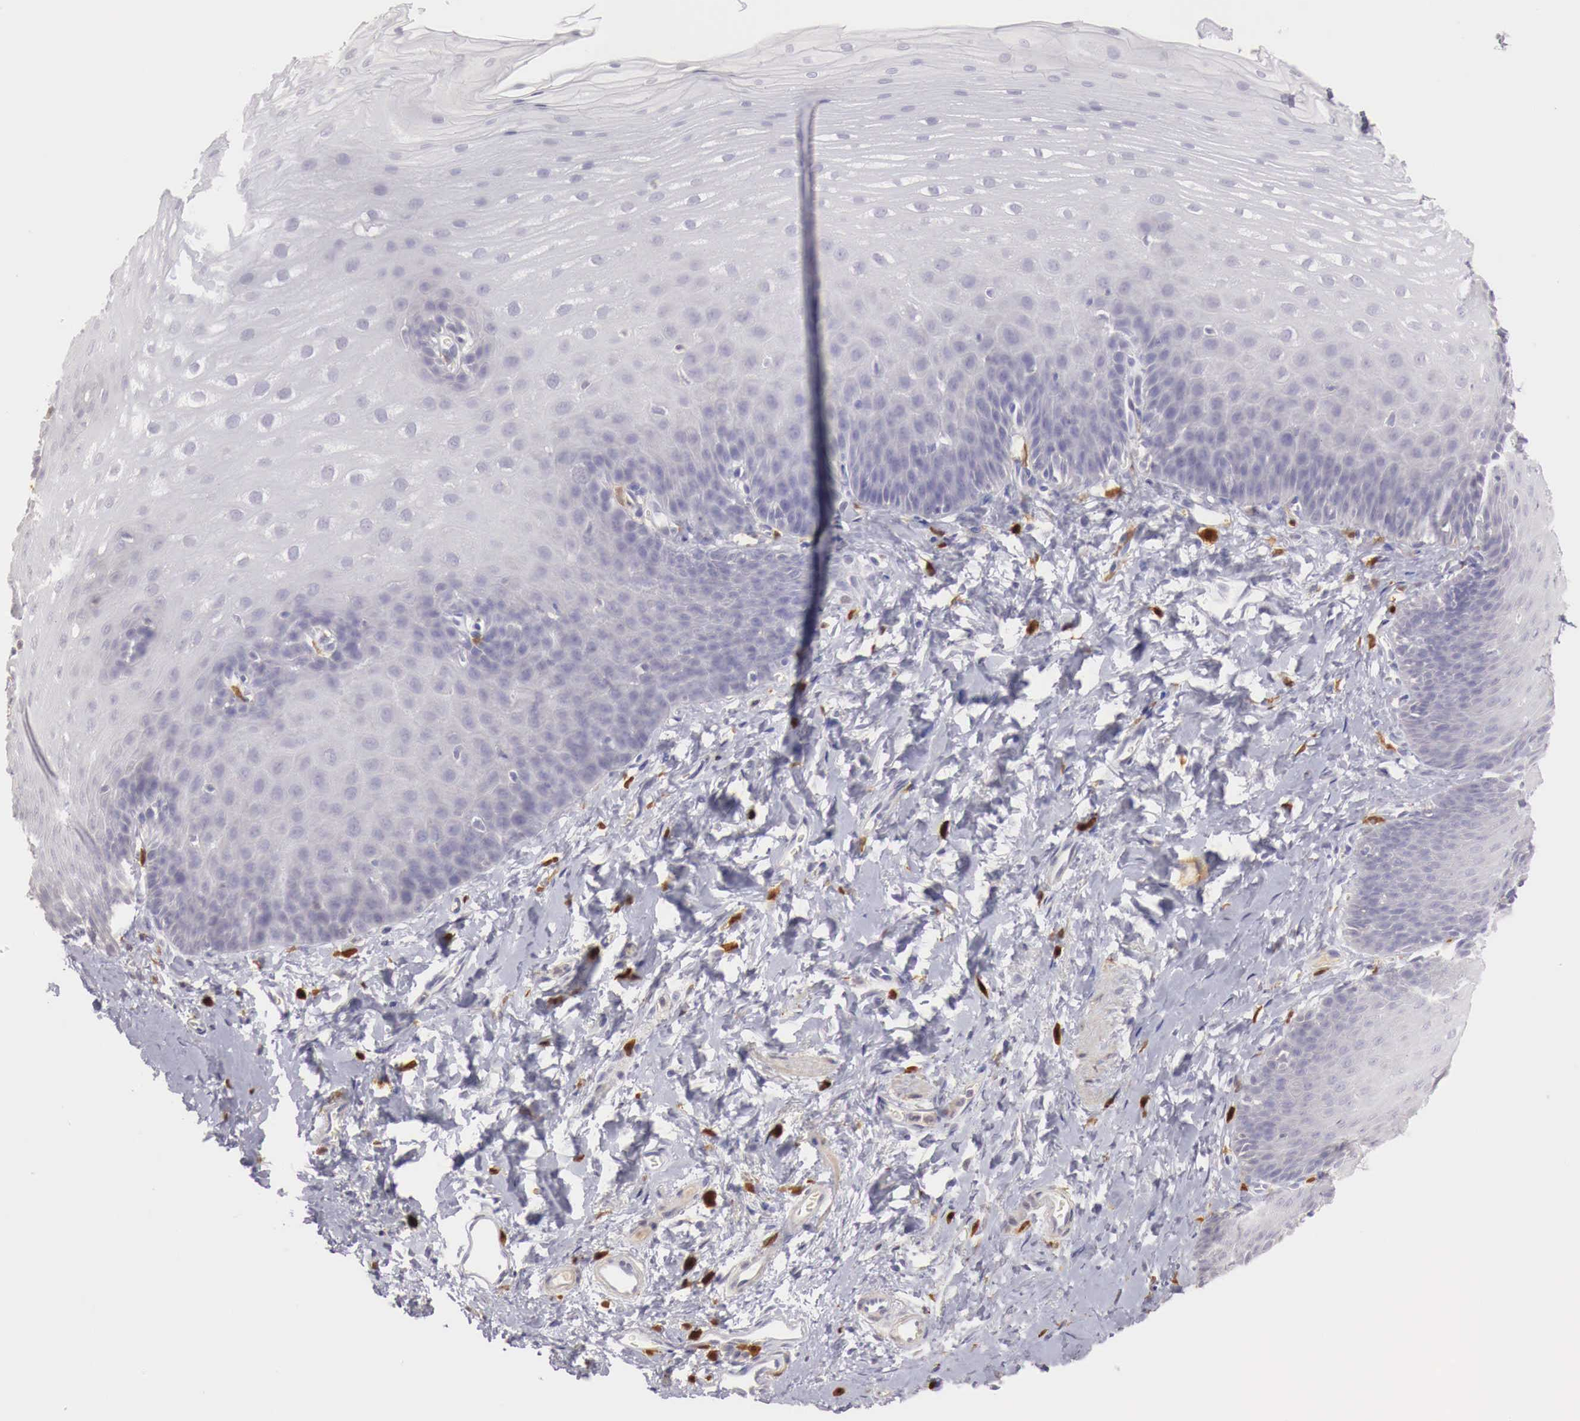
{"staining": {"intensity": "negative", "quantity": "none", "location": "none"}, "tissue": "esophagus", "cell_type": "Squamous epithelial cells", "image_type": "normal", "snomed": [{"axis": "morphology", "description": "Normal tissue, NOS"}, {"axis": "topography", "description": "Esophagus"}], "caption": "Immunohistochemistry (IHC) of normal human esophagus demonstrates no expression in squamous epithelial cells.", "gene": "RENBP", "patient": {"sex": "male", "age": 70}}